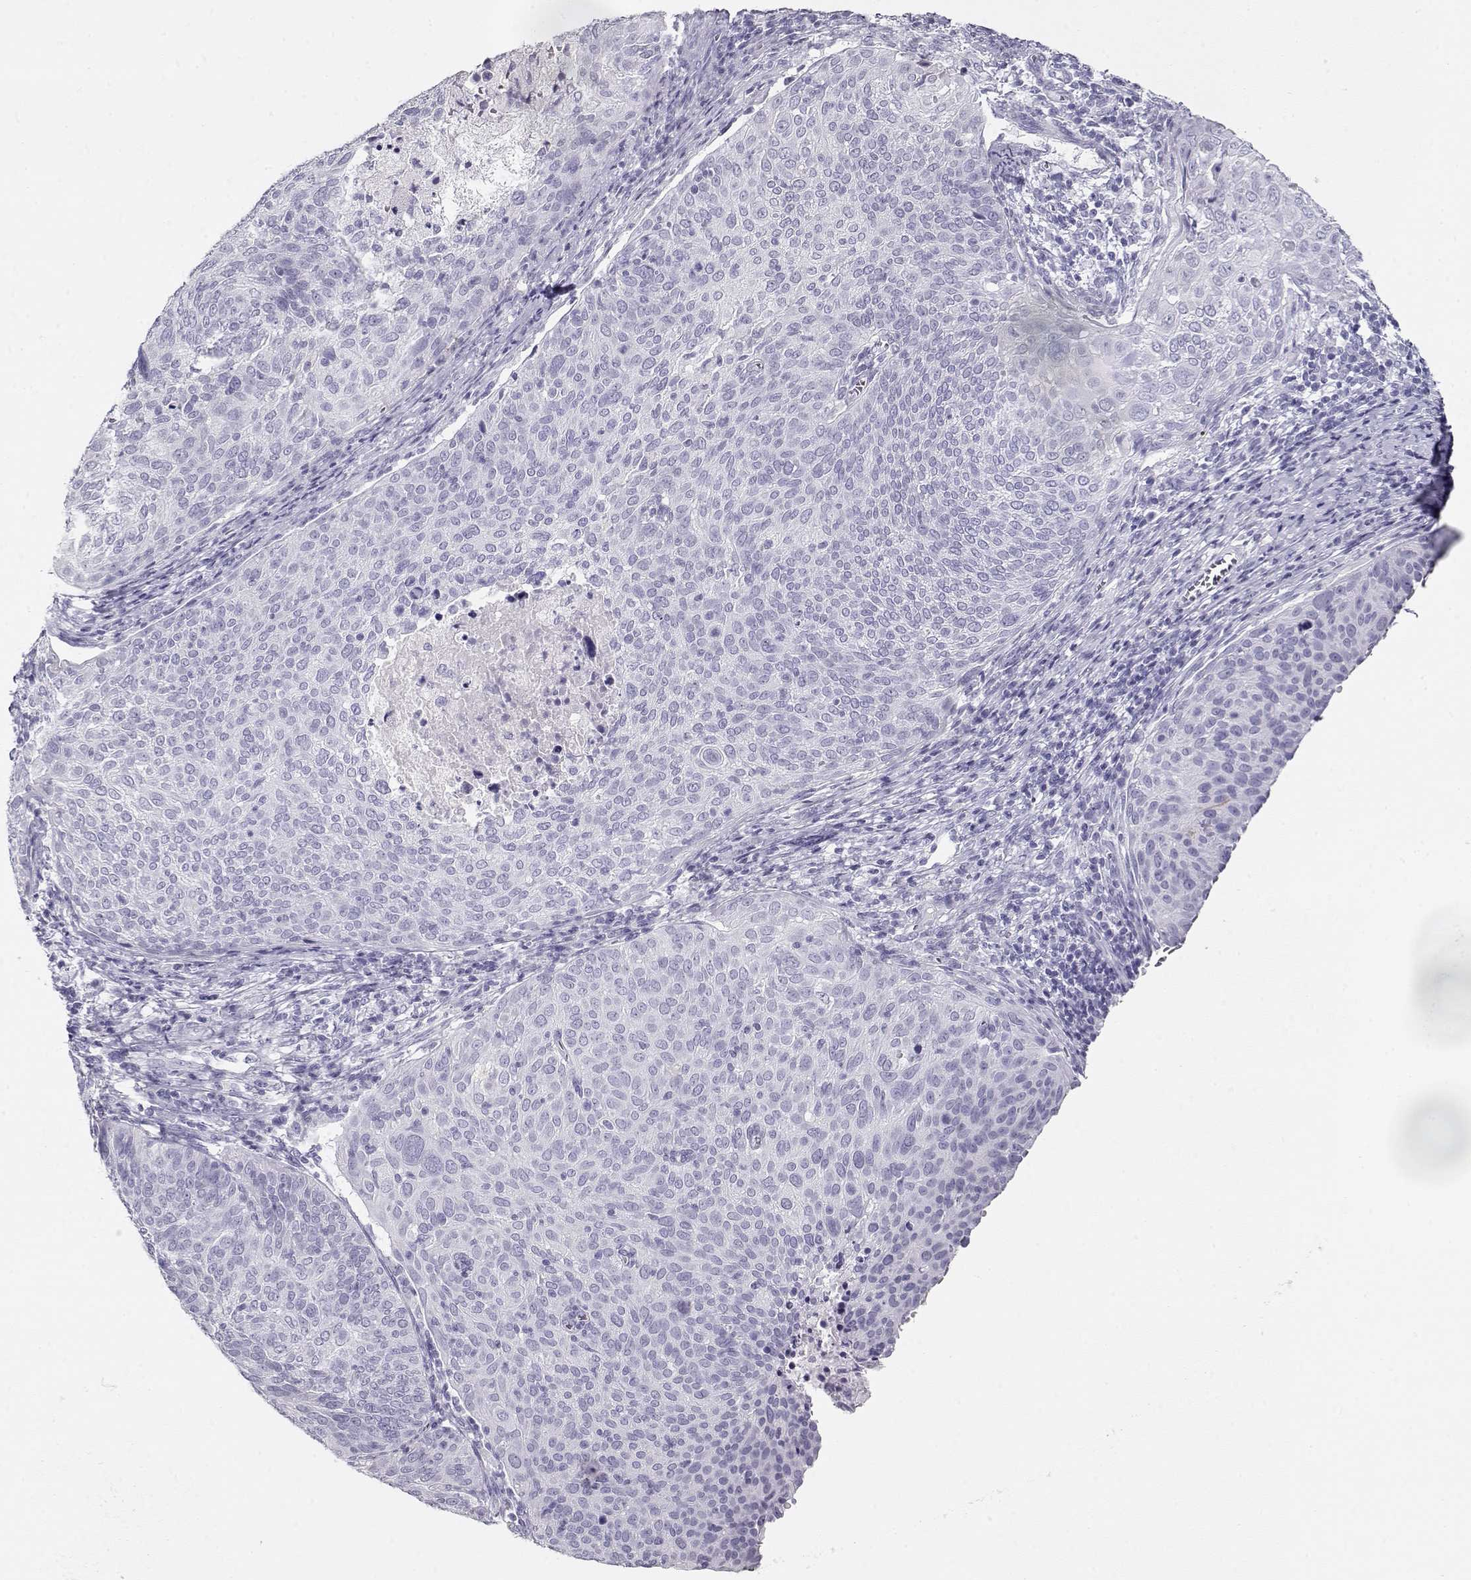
{"staining": {"intensity": "negative", "quantity": "none", "location": "none"}, "tissue": "cervical cancer", "cell_type": "Tumor cells", "image_type": "cancer", "snomed": [{"axis": "morphology", "description": "Squamous cell carcinoma, NOS"}, {"axis": "topography", "description": "Cervix"}], "caption": "Tumor cells show no significant positivity in squamous cell carcinoma (cervical).", "gene": "MAGEC1", "patient": {"sex": "female", "age": 39}}